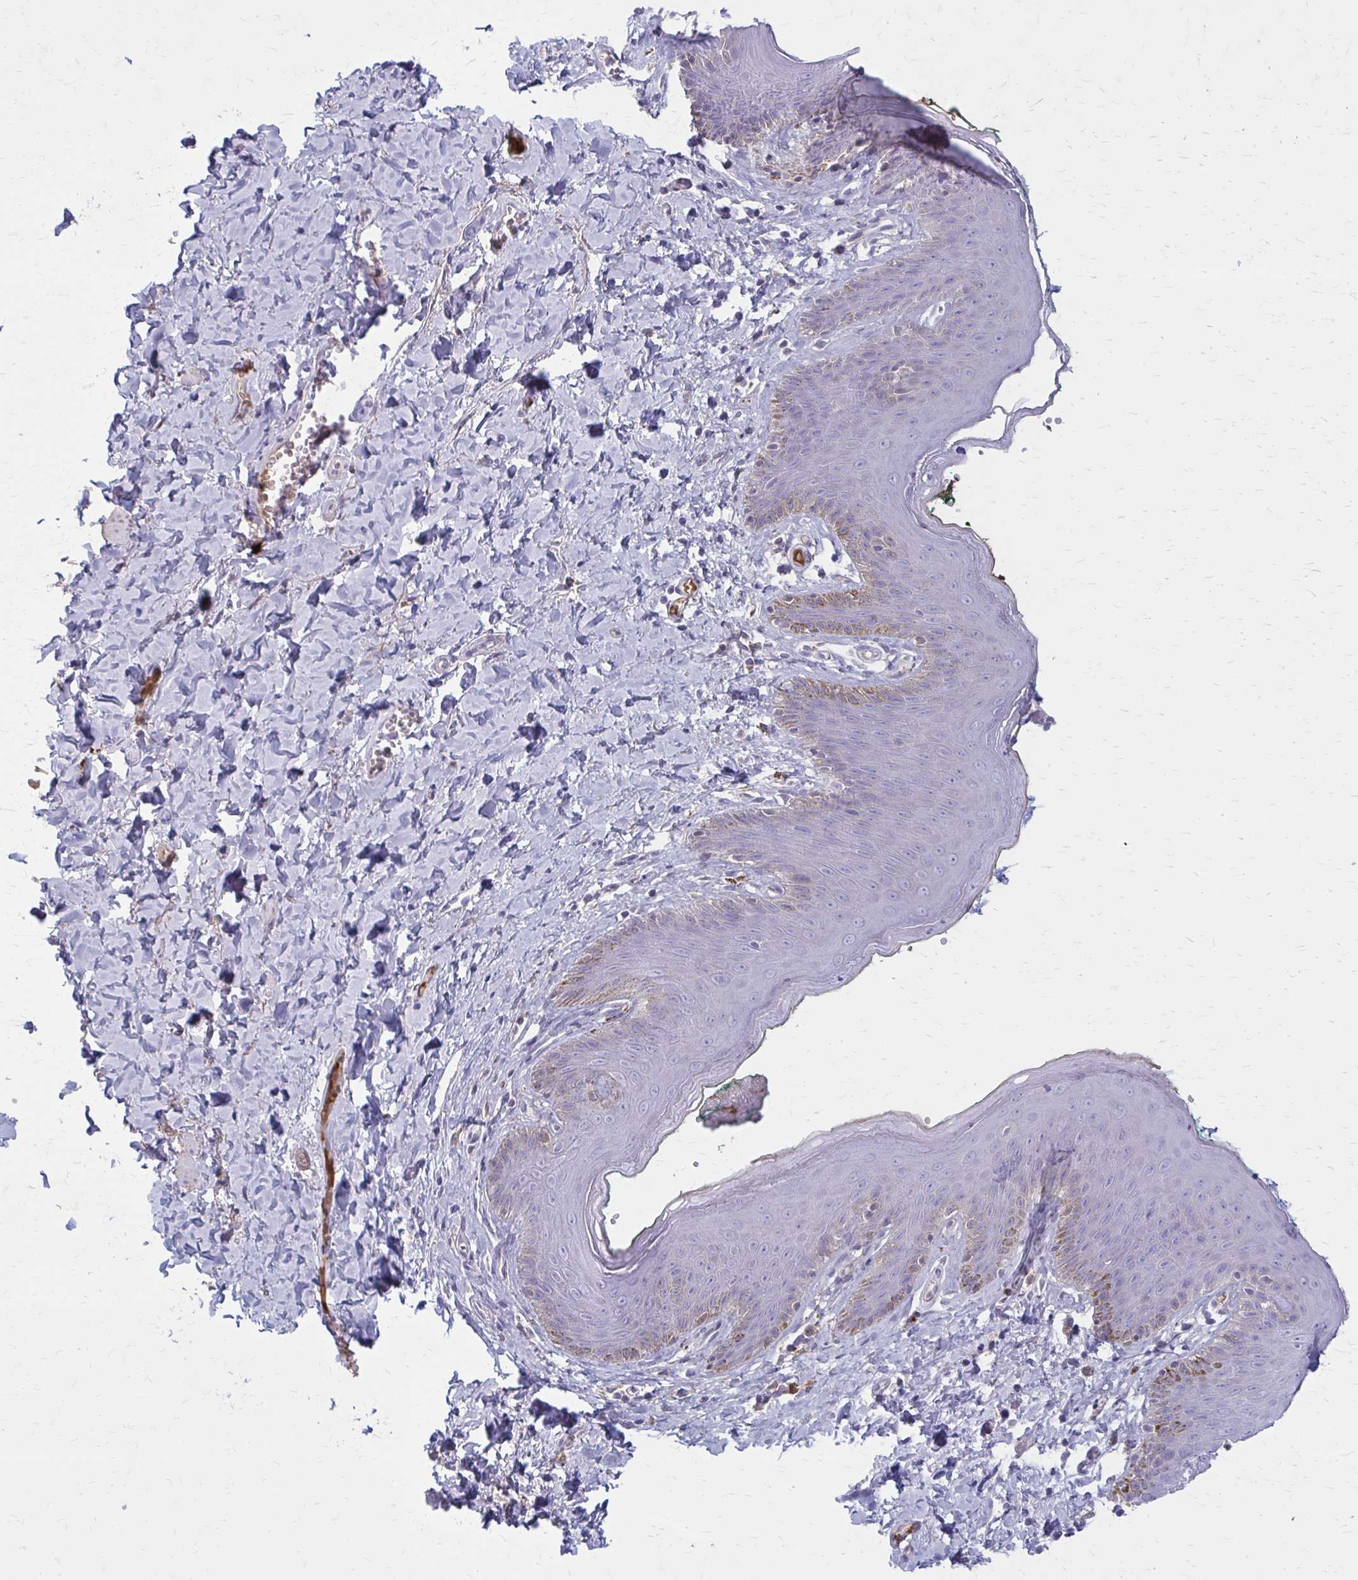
{"staining": {"intensity": "negative", "quantity": "none", "location": "none"}, "tissue": "skin", "cell_type": "Epidermal cells", "image_type": "normal", "snomed": [{"axis": "morphology", "description": "Normal tissue, NOS"}, {"axis": "topography", "description": "Vulva"}, {"axis": "topography", "description": "Peripheral nerve tissue"}], "caption": "This is a image of immunohistochemistry (IHC) staining of benign skin, which shows no positivity in epidermal cells. Brightfield microscopy of immunohistochemistry (IHC) stained with DAB (brown) and hematoxylin (blue), captured at high magnification.", "gene": "SERPIND1", "patient": {"sex": "female", "age": 66}}